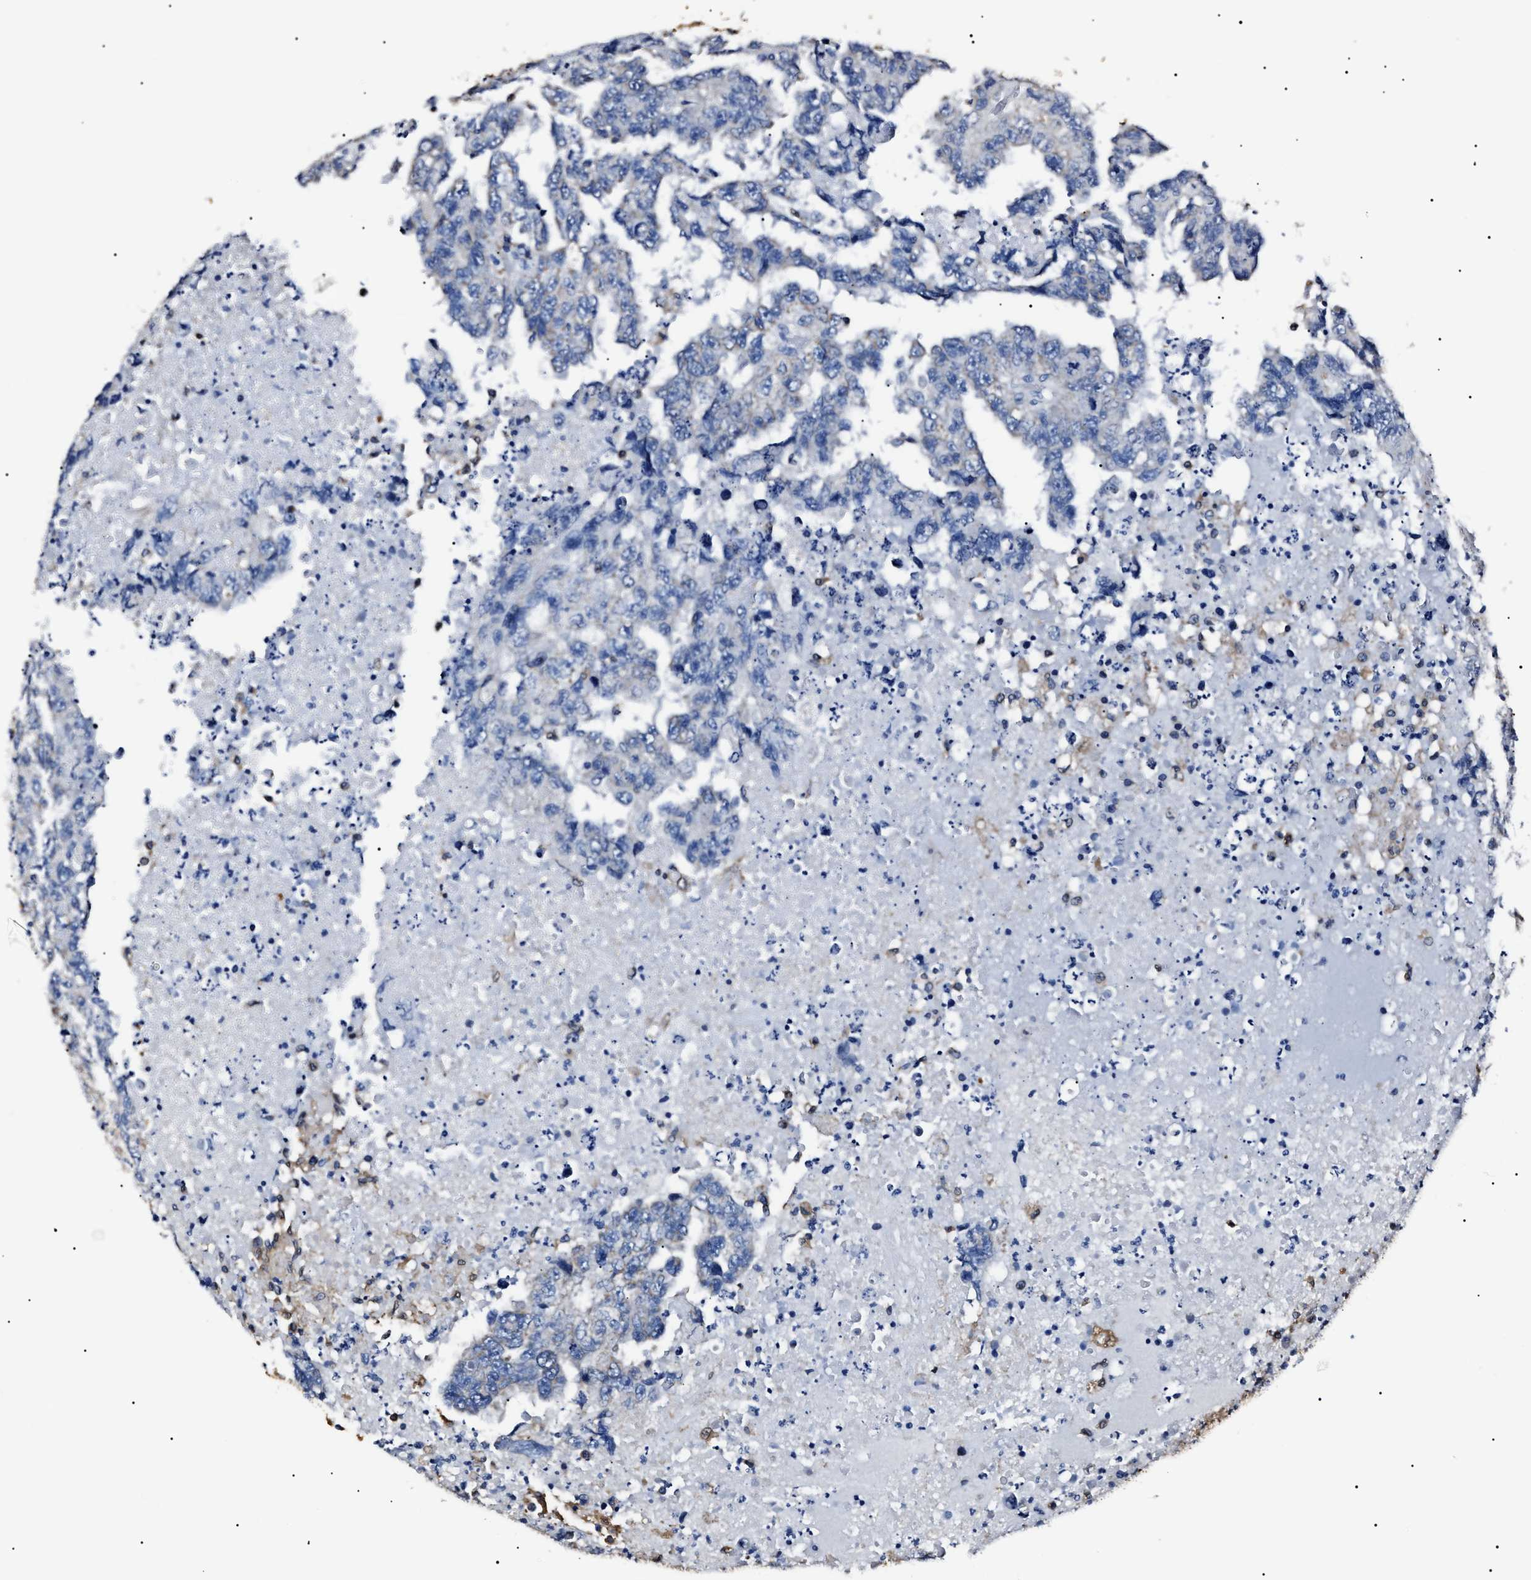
{"staining": {"intensity": "negative", "quantity": "none", "location": "none"}, "tissue": "testis cancer", "cell_type": "Tumor cells", "image_type": "cancer", "snomed": [{"axis": "morphology", "description": "Necrosis, NOS"}, {"axis": "morphology", "description": "Carcinoma, Embryonal, NOS"}, {"axis": "topography", "description": "Testis"}], "caption": "The micrograph exhibits no significant staining in tumor cells of embryonal carcinoma (testis). (Stains: DAB (3,3'-diaminobenzidine) immunohistochemistry (IHC) with hematoxylin counter stain, Microscopy: brightfield microscopy at high magnification).", "gene": "ALDH1A1", "patient": {"sex": "male", "age": 19}}